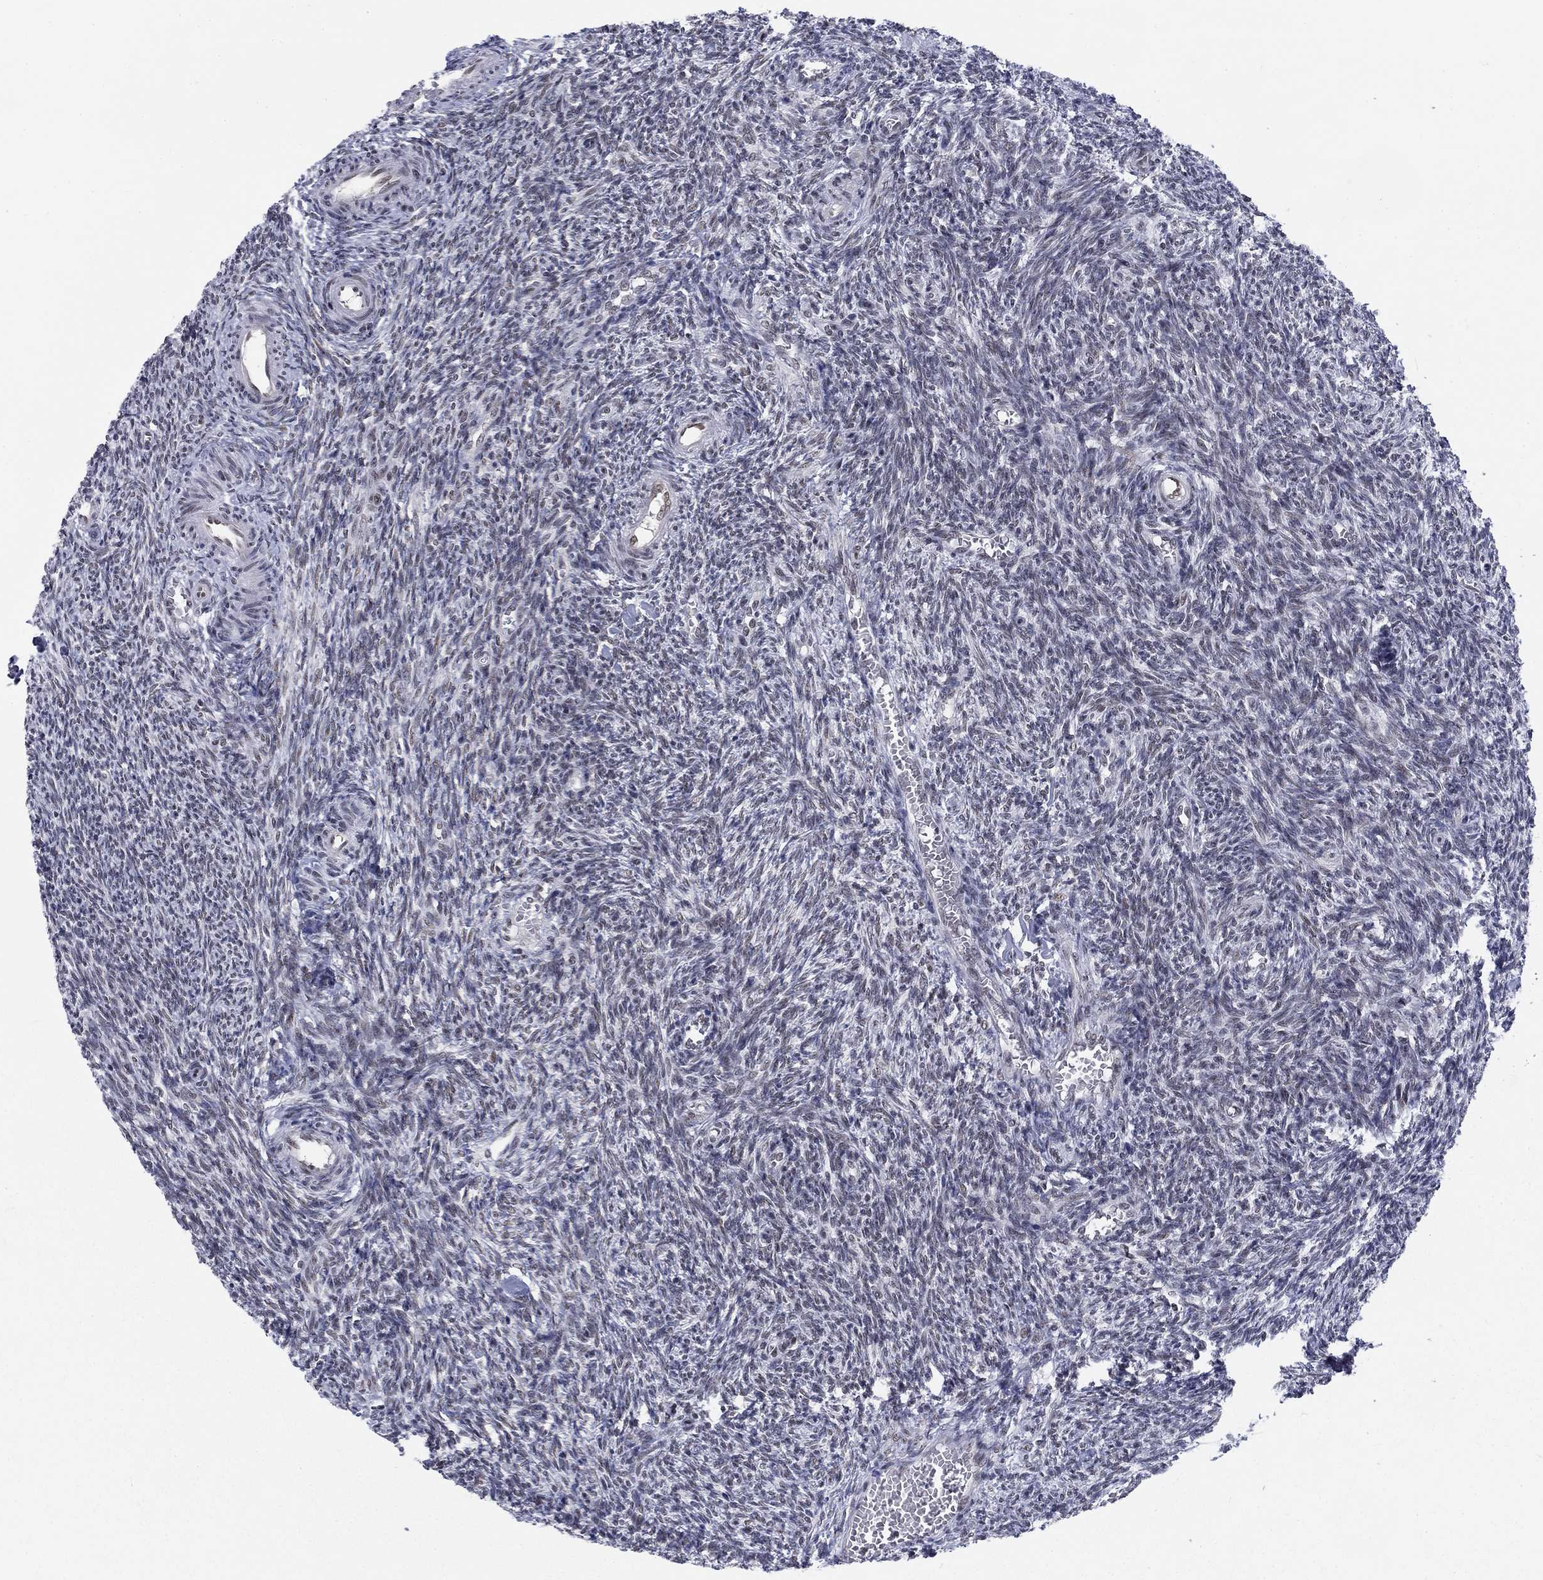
{"staining": {"intensity": "negative", "quantity": "none", "location": "none"}, "tissue": "ovary", "cell_type": "Ovarian stroma cells", "image_type": "normal", "snomed": [{"axis": "morphology", "description": "Normal tissue, NOS"}, {"axis": "topography", "description": "Ovary"}], "caption": "A micrograph of ovary stained for a protein reveals no brown staining in ovarian stroma cells.", "gene": "FYTTD1", "patient": {"sex": "female", "age": 27}}